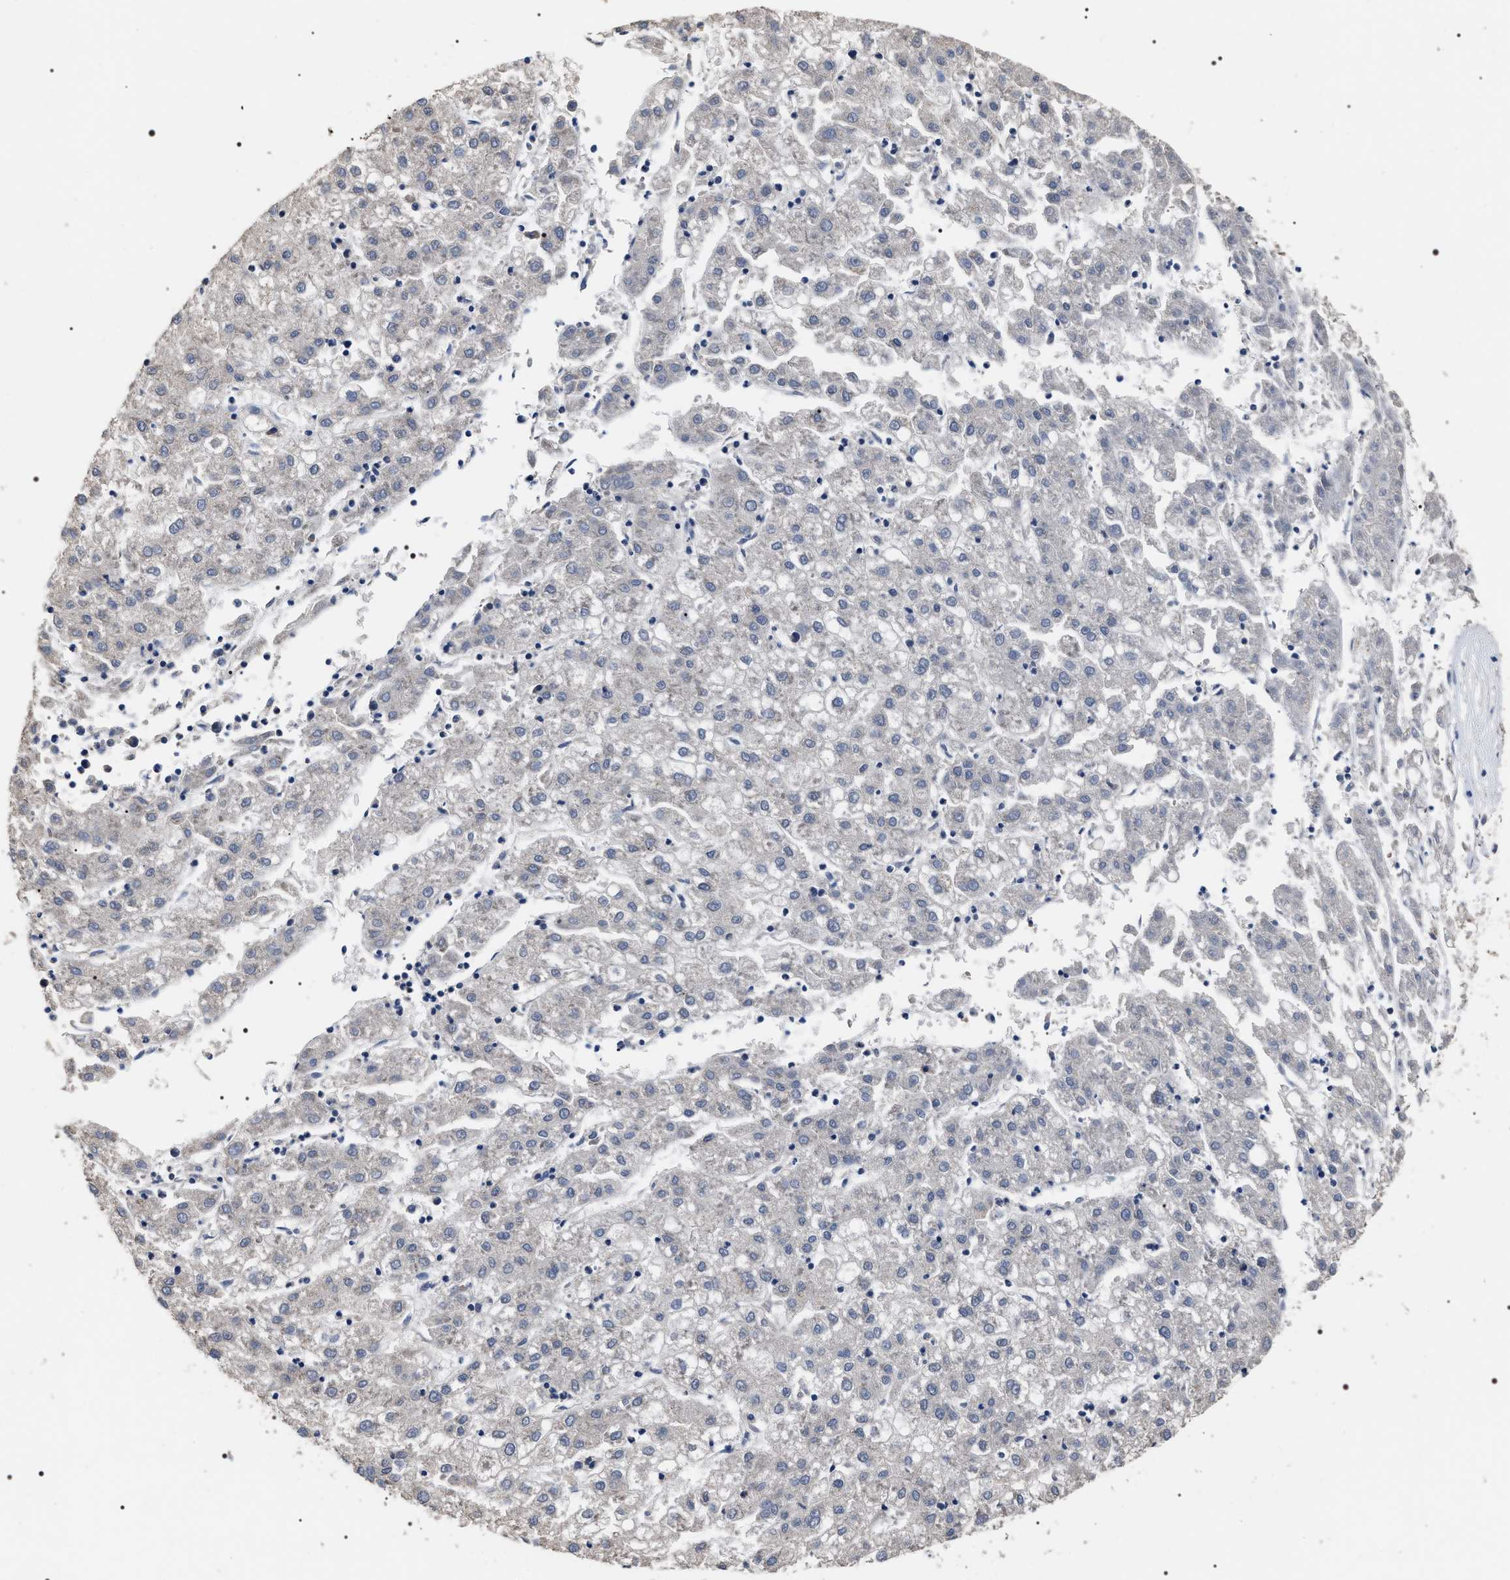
{"staining": {"intensity": "negative", "quantity": "none", "location": "none"}, "tissue": "liver cancer", "cell_type": "Tumor cells", "image_type": "cancer", "snomed": [{"axis": "morphology", "description": "Carcinoma, Hepatocellular, NOS"}, {"axis": "topography", "description": "Liver"}], "caption": "DAB immunohistochemical staining of liver cancer (hepatocellular carcinoma) displays no significant positivity in tumor cells.", "gene": "UPF3A", "patient": {"sex": "male", "age": 72}}